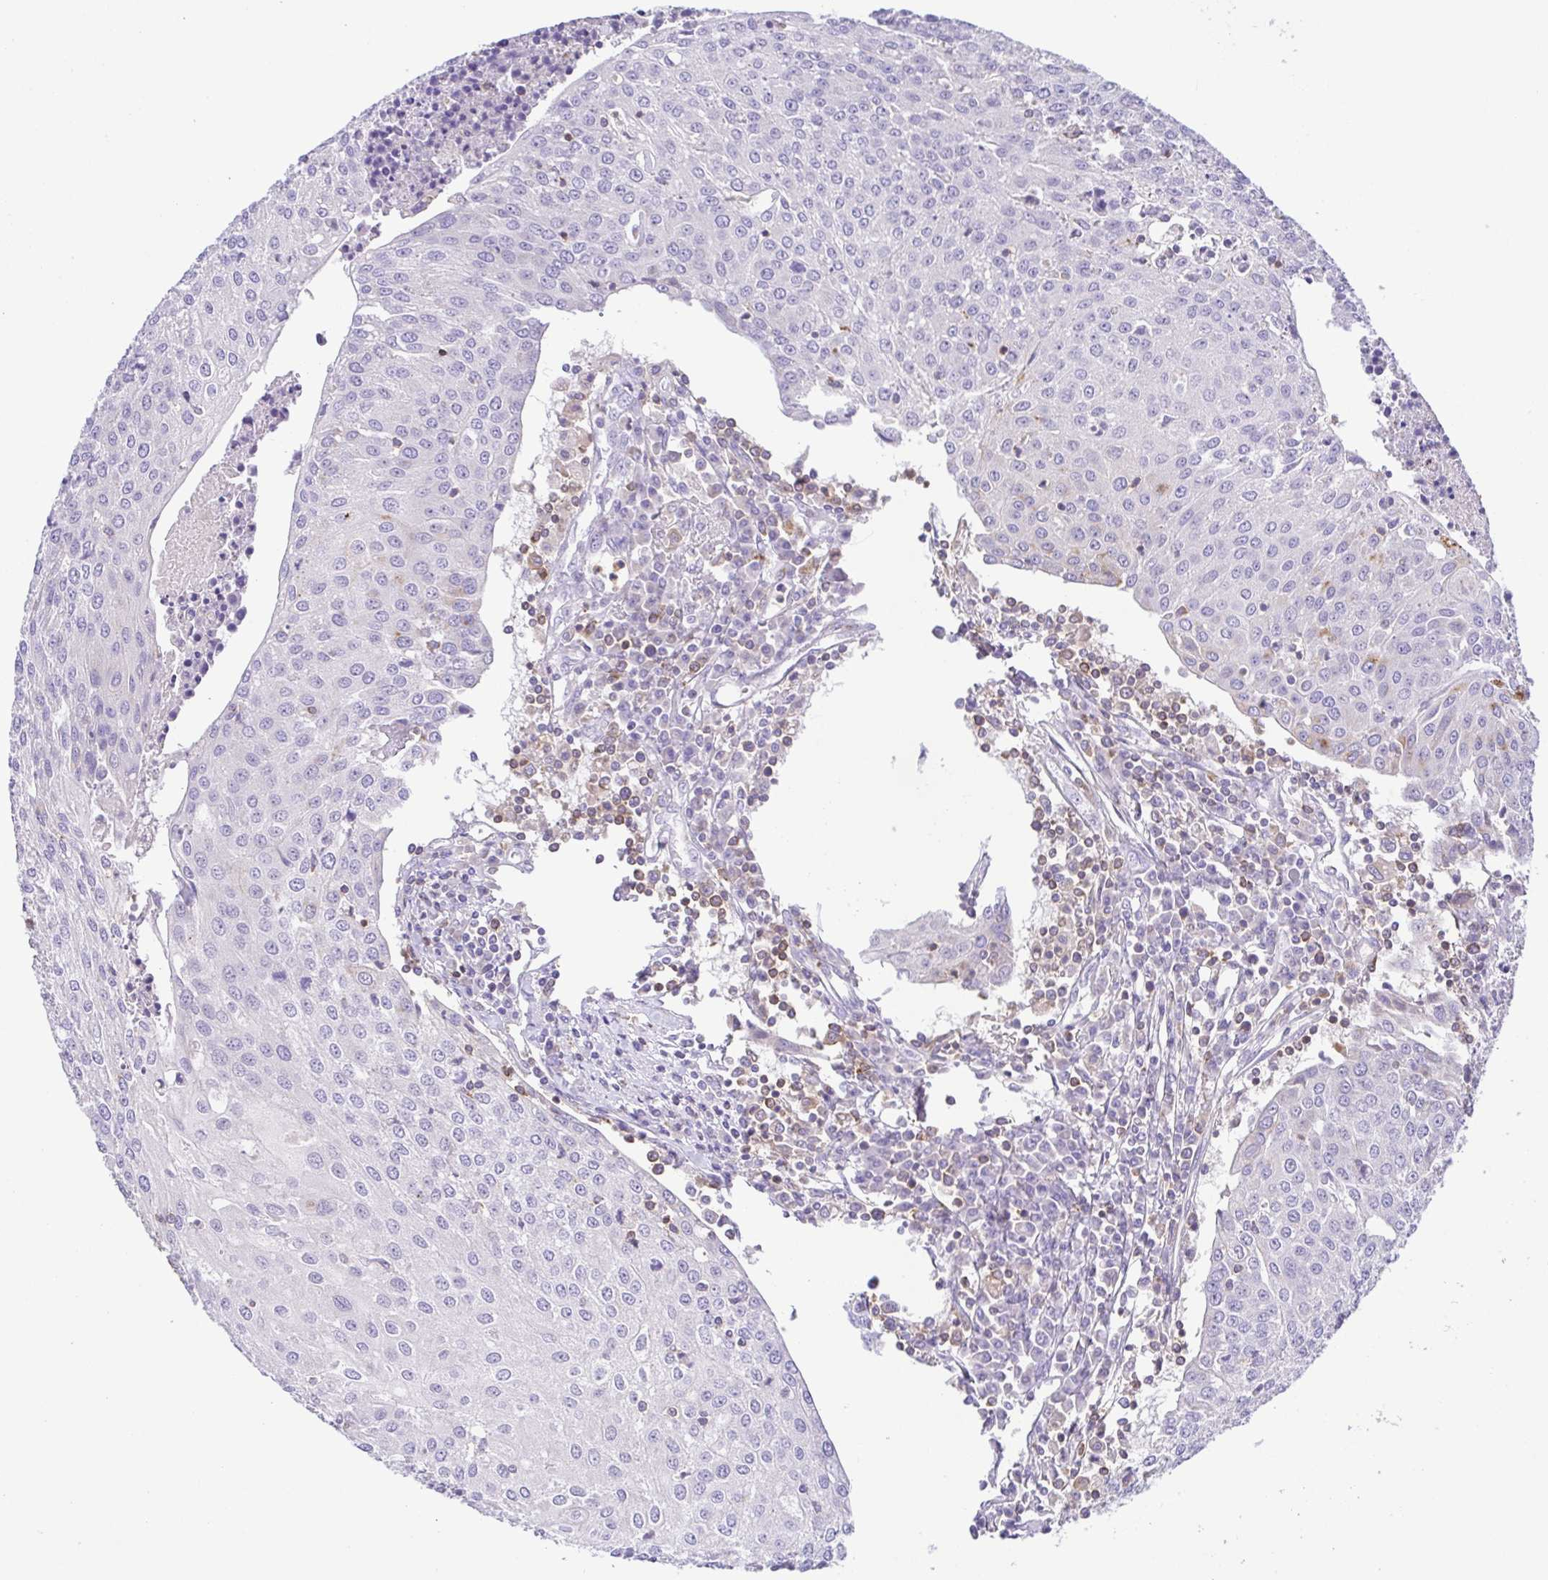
{"staining": {"intensity": "negative", "quantity": "none", "location": "none"}, "tissue": "urothelial cancer", "cell_type": "Tumor cells", "image_type": "cancer", "snomed": [{"axis": "morphology", "description": "Urothelial carcinoma, High grade"}, {"axis": "topography", "description": "Urinary bladder"}], "caption": "DAB (3,3'-diaminobenzidine) immunohistochemical staining of human urothelial cancer demonstrates no significant staining in tumor cells.", "gene": "PGLYRP1", "patient": {"sex": "female", "age": 85}}